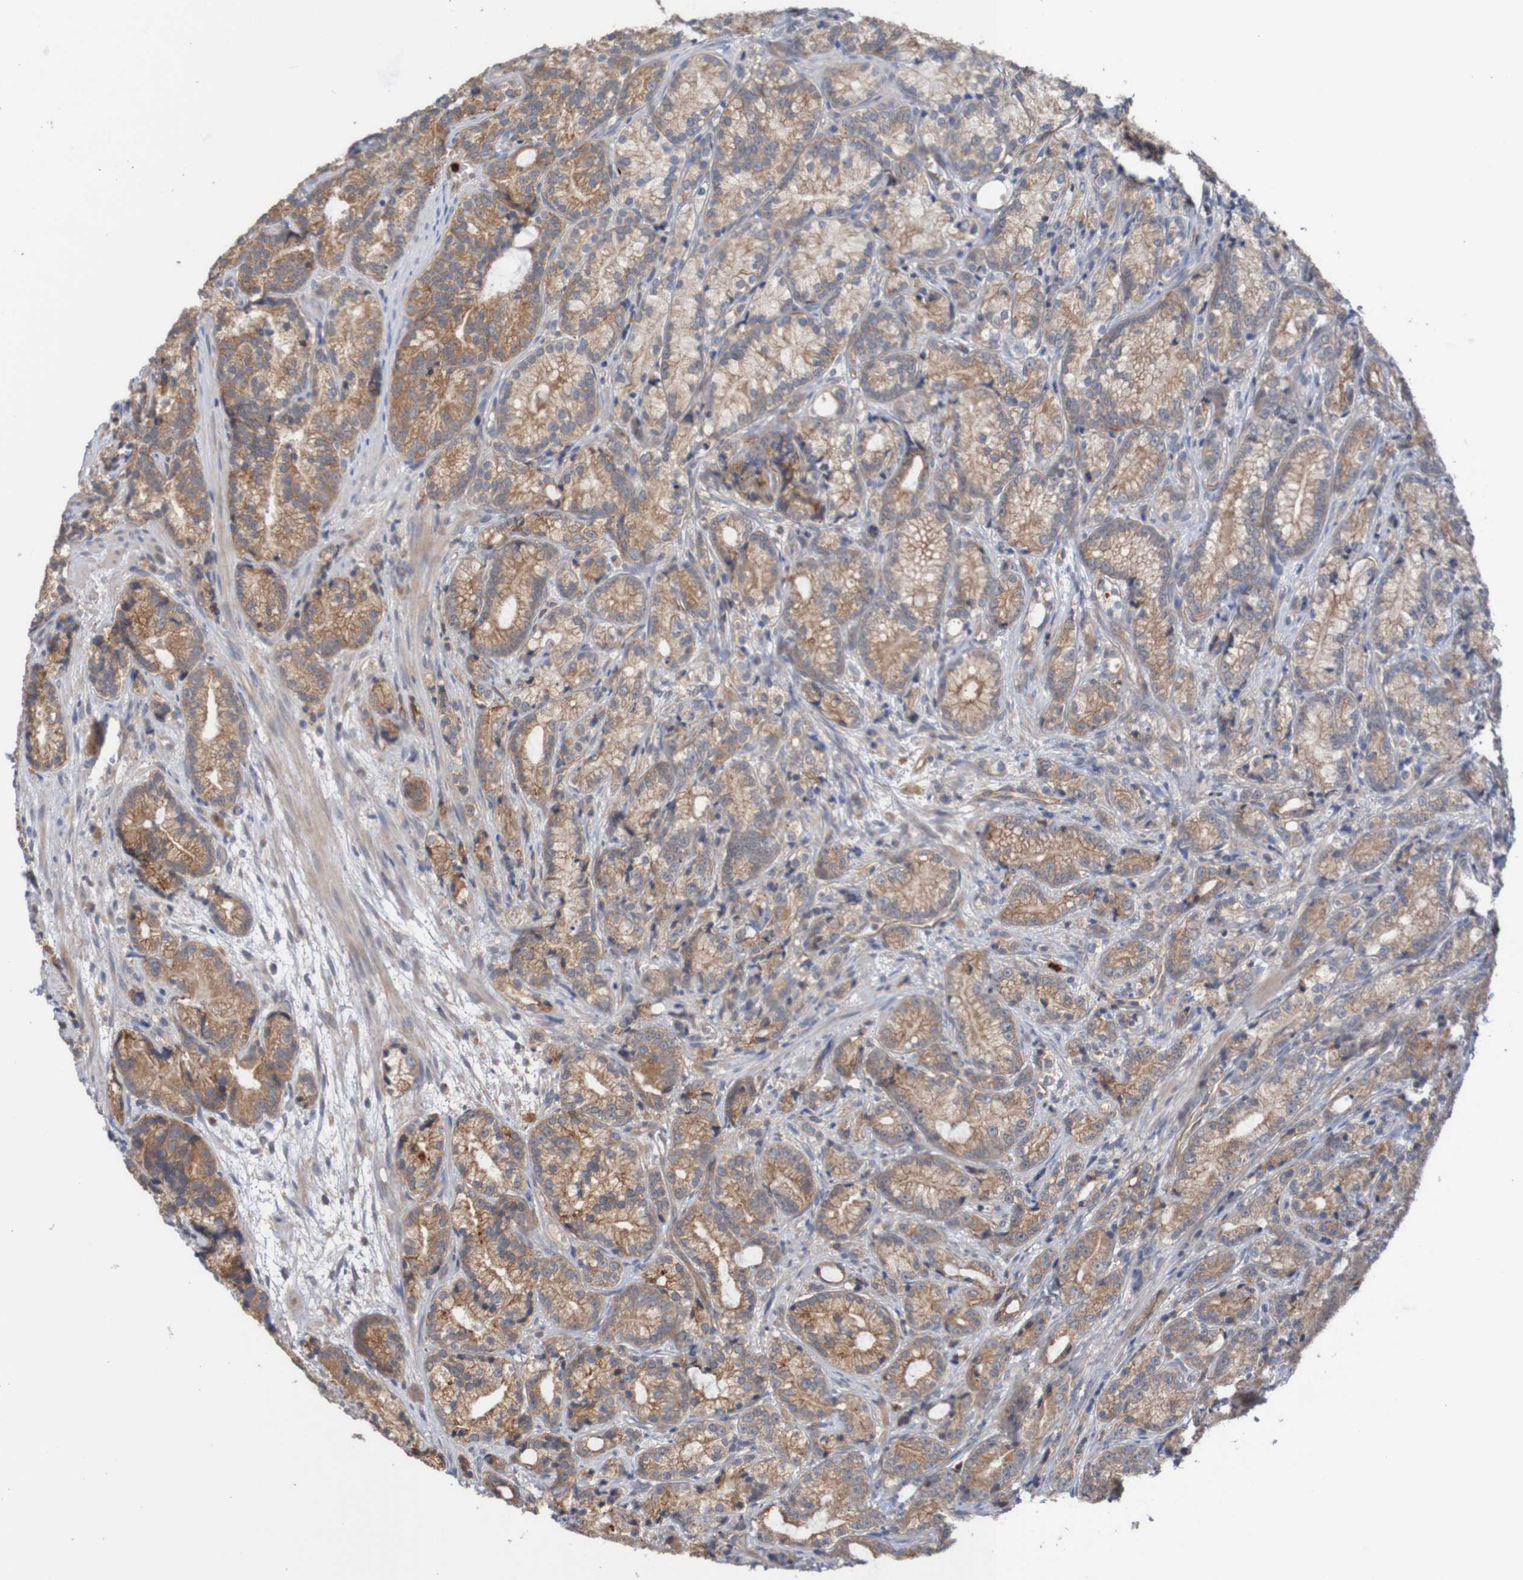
{"staining": {"intensity": "moderate", "quantity": ">75%", "location": "cytoplasmic/membranous"}, "tissue": "prostate cancer", "cell_type": "Tumor cells", "image_type": "cancer", "snomed": [{"axis": "morphology", "description": "Adenocarcinoma, Low grade"}, {"axis": "topography", "description": "Prostate"}], "caption": "Immunohistochemical staining of prostate adenocarcinoma (low-grade) demonstrates medium levels of moderate cytoplasmic/membranous protein expression in approximately >75% of tumor cells.", "gene": "ST8SIA6", "patient": {"sex": "male", "age": 89}}